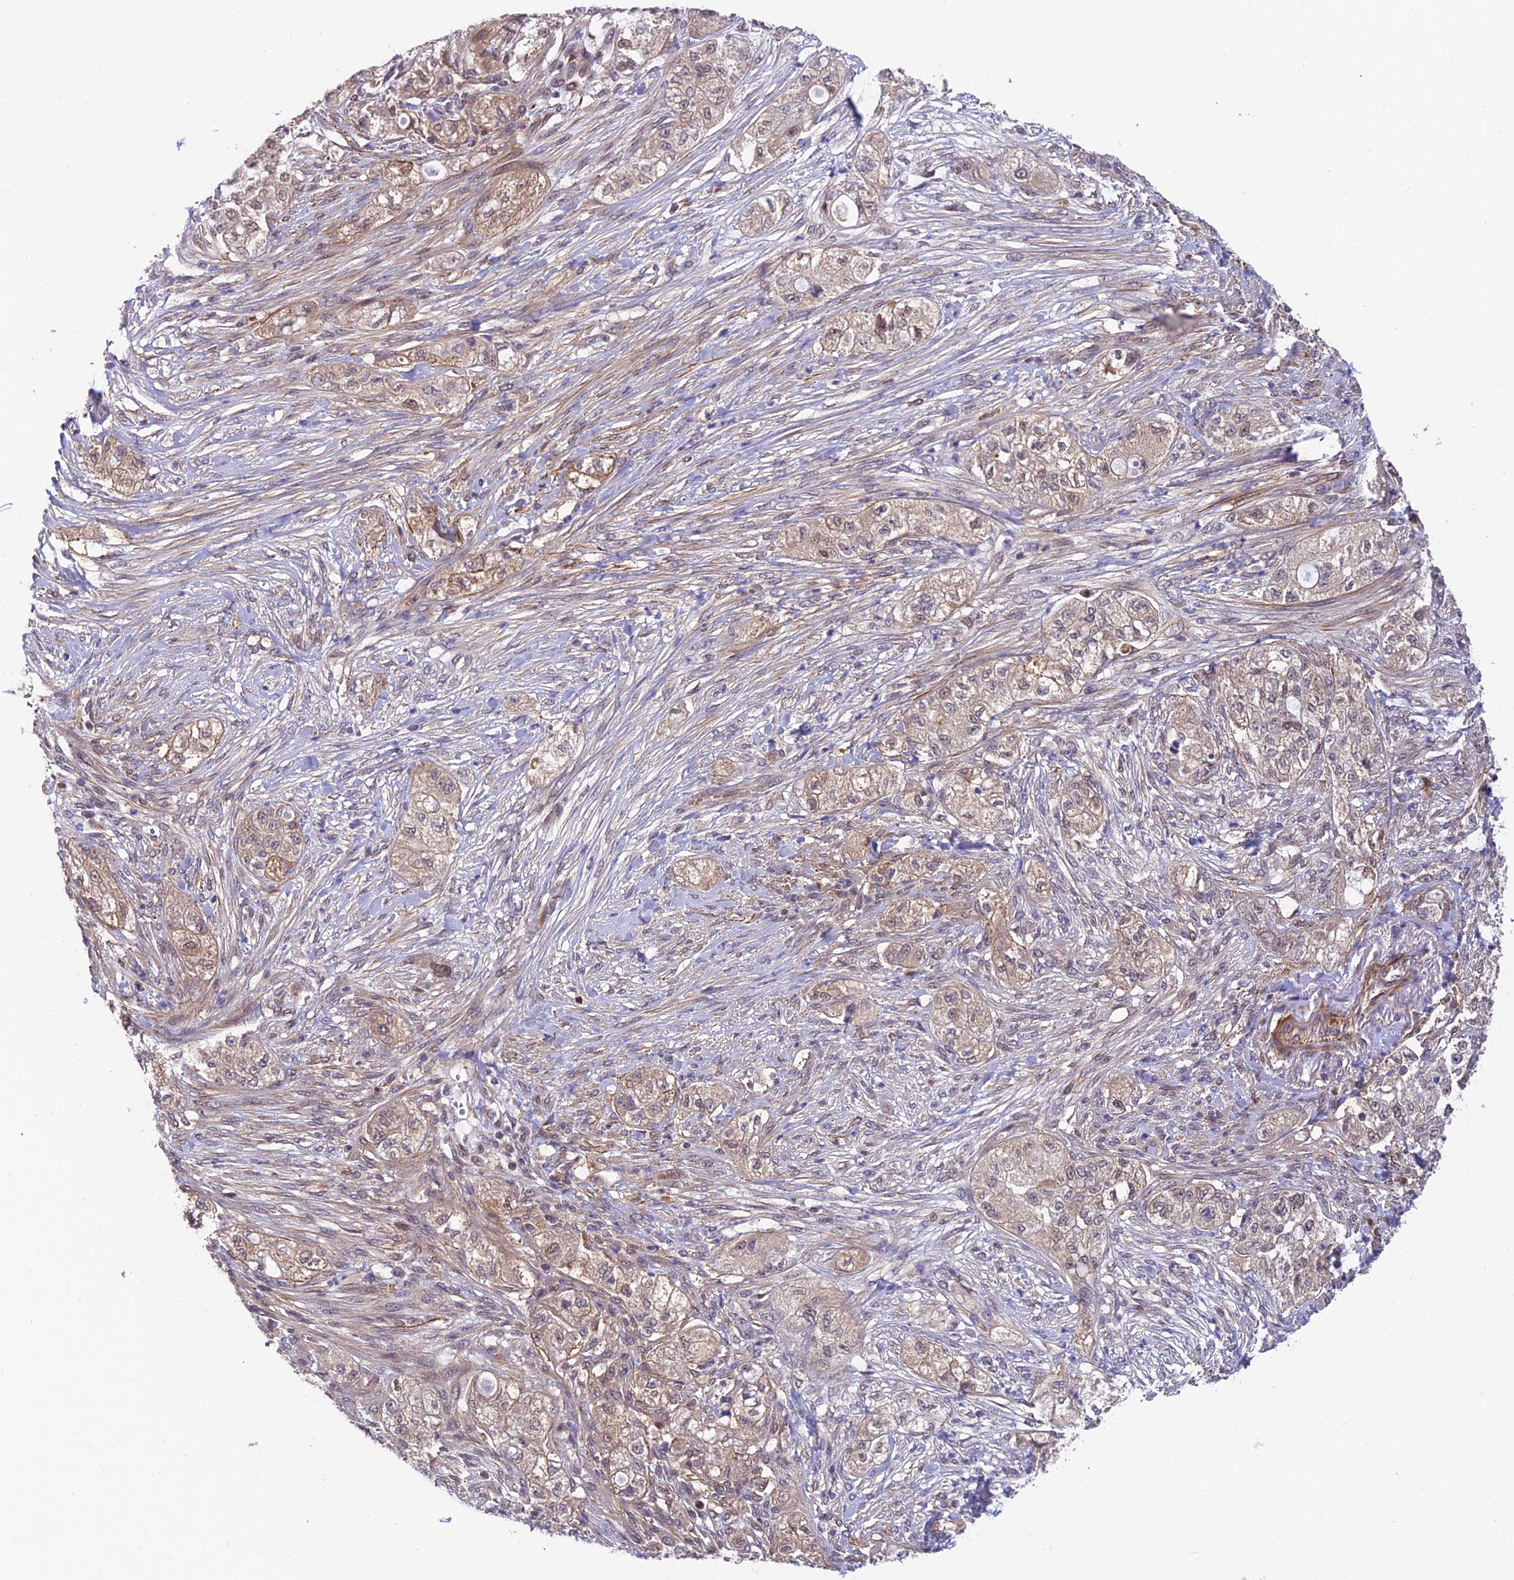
{"staining": {"intensity": "weak", "quantity": "25%-75%", "location": "cytoplasmic/membranous"}, "tissue": "pancreatic cancer", "cell_type": "Tumor cells", "image_type": "cancer", "snomed": [{"axis": "morphology", "description": "Adenocarcinoma, NOS"}, {"axis": "topography", "description": "Pancreas"}], "caption": "Immunohistochemistry (IHC) (DAB) staining of human pancreatic cancer (adenocarcinoma) displays weak cytoplasmic/membranous protein staining in approximately 25%-75% of tumor cells.", "gene": "PSMB3", "patient": {"sex": "female", "age": 78}}